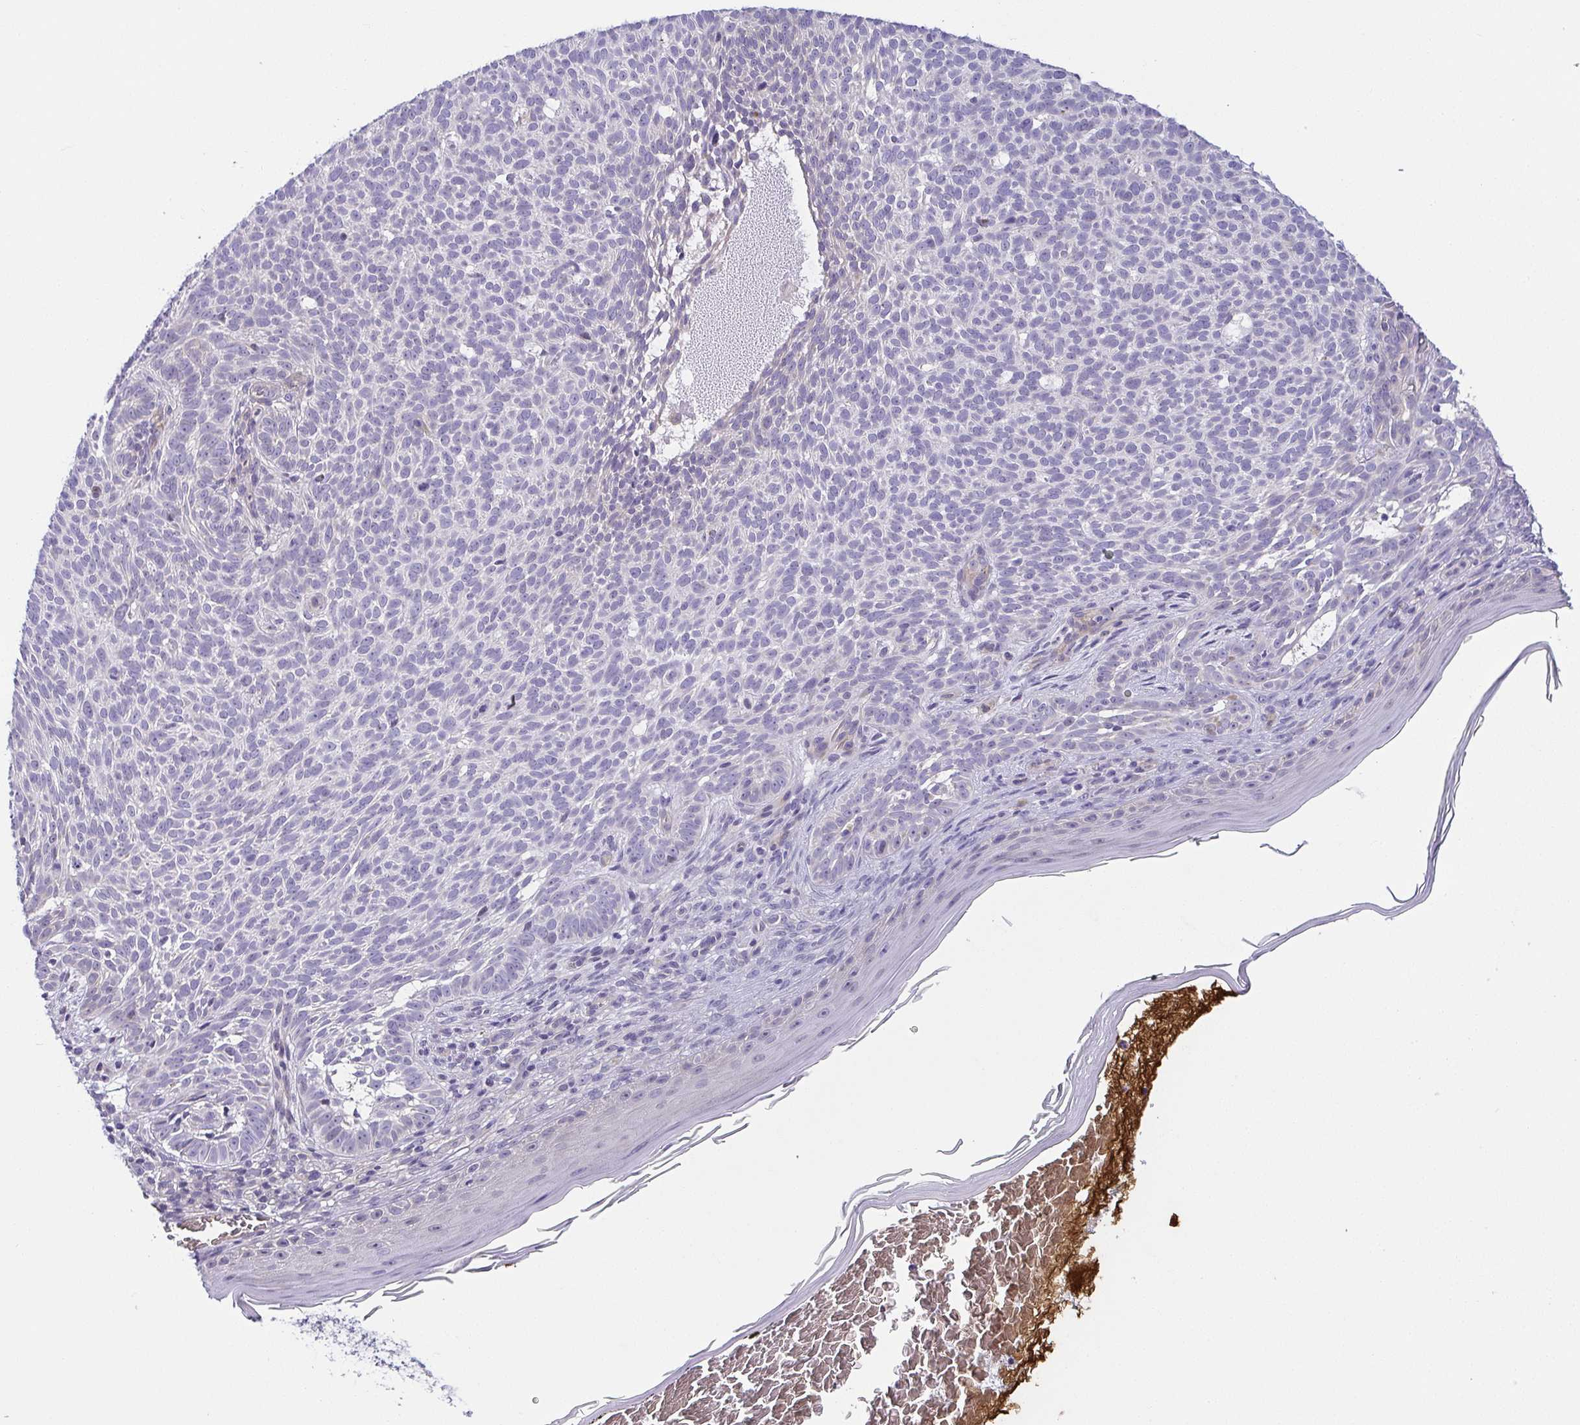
{"staining": {"intensity": "negative", "quantity": "none", "location": "none"}, "tissue": "skin cancer", "cell_type": "Tumor cells", "image_type": "cancer", "snomed": [{"axis": "morphology", "description": "Basal cell carcinoma"}, {"axis": "topography", "description": "Skin"}], "caption": "The immunohistochemistry (IHC) photomicrograph has no significant expression in tumor cells of skin cancer (basal cell carcinoma) tissue. (IHC, brightfield microscopy, high magnification).", "gene": "FAM162B", "patient": {"sex": "male", "age": 78}}